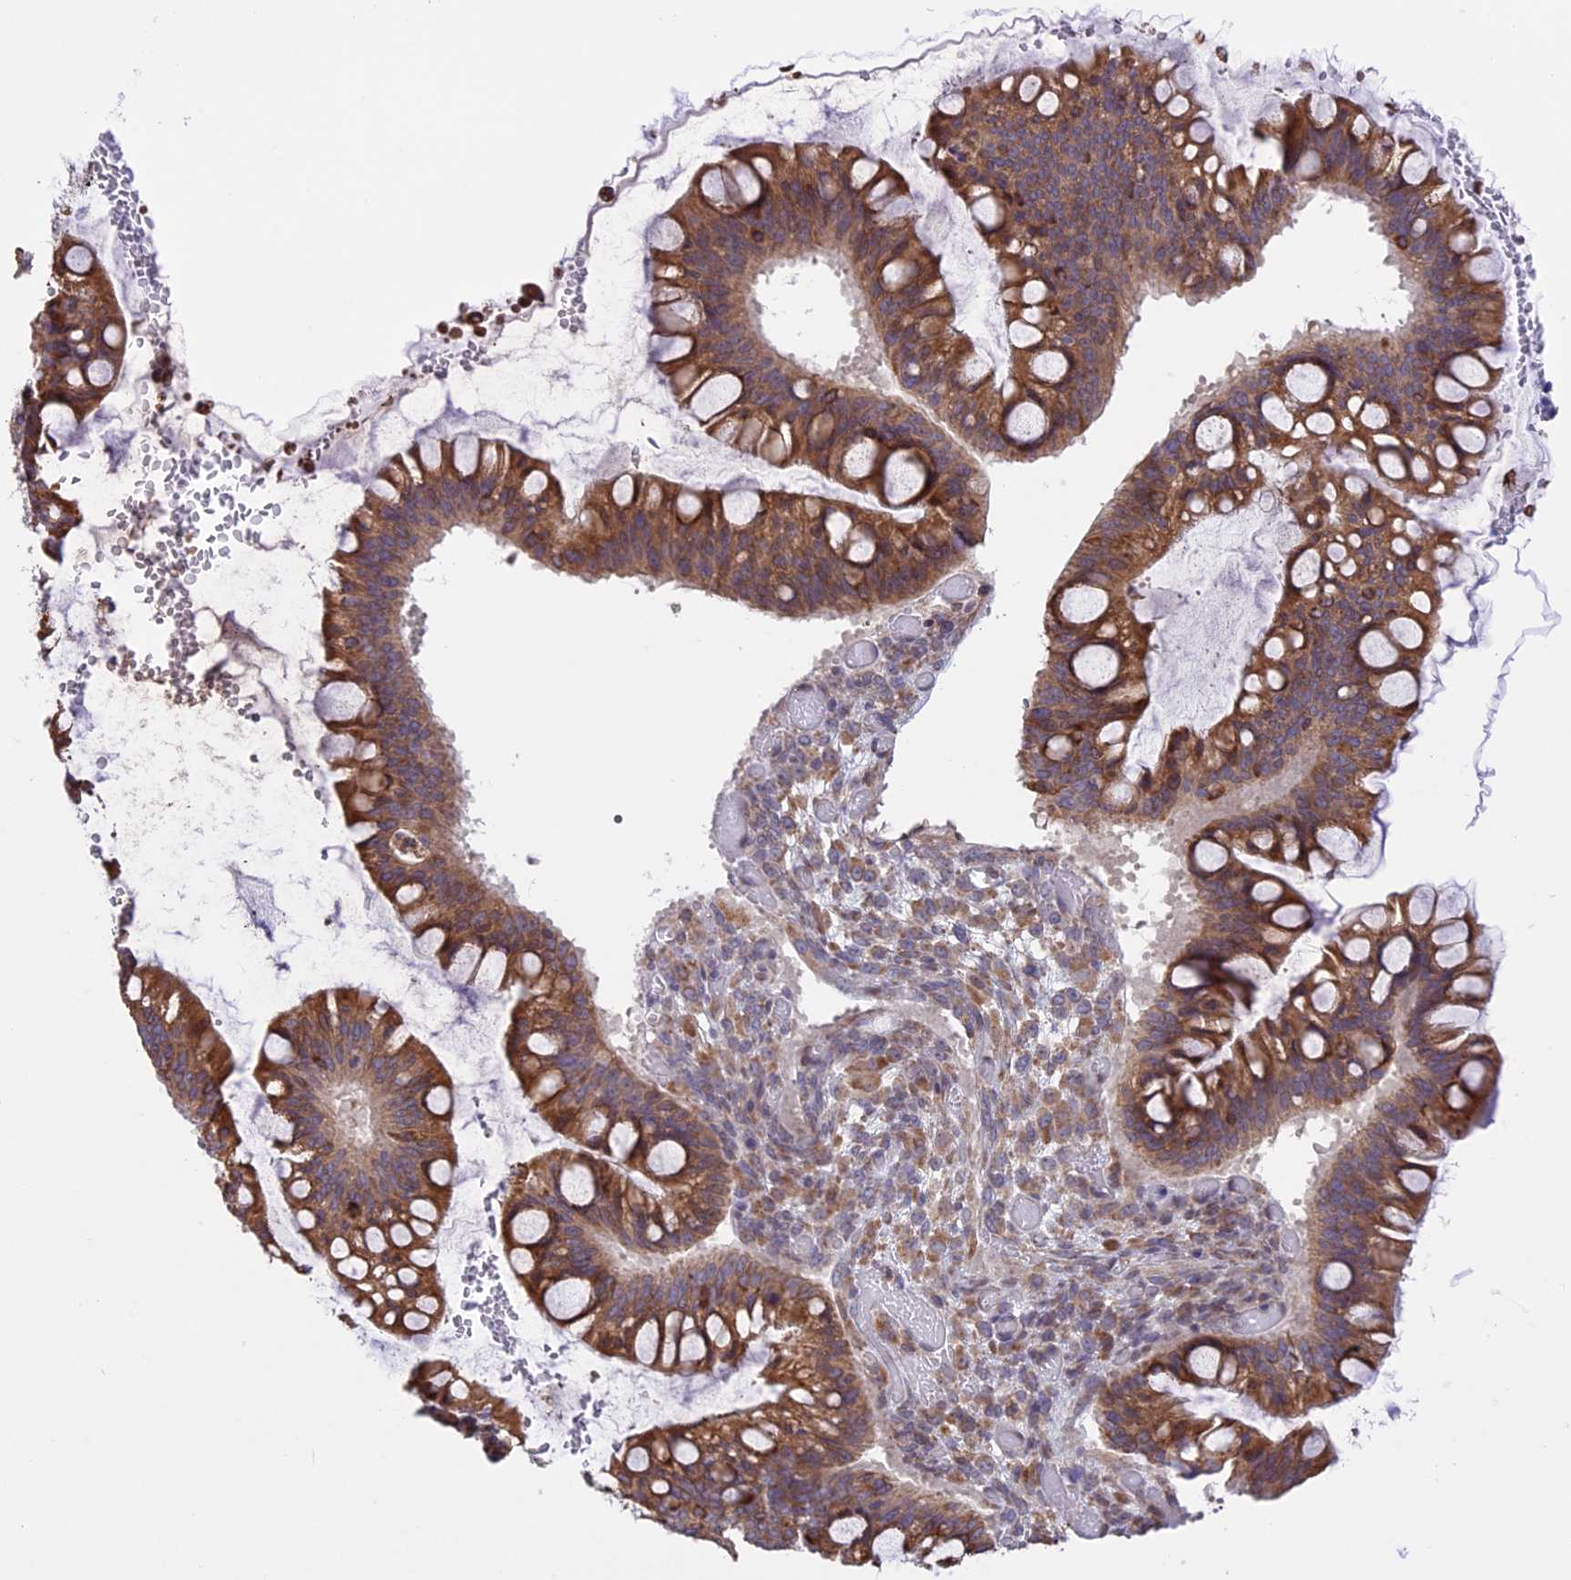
{"staining": {"intensity": "moderate", "quantity": ">75%", "location": "cytoplasmic/membranous"}, "tissue": "ovarian cancer", "cell_type": "Tumor cells", "image_type": "cancer", "snomed": [{"axis": "morphology", "description": "Cystadenocarcinoma, mucinous, NOS"}, {"axis": "topography", "description": "Ovary"}], "caption": "Immunohistochemical staining of human ovarian cancer demonstrates medium levels of moderate cytoplasmic/membranous protein expression in about >75% of tumor cells.", "gene": "DMRTA2", "patient": {"sex": "female", "age": 73}}